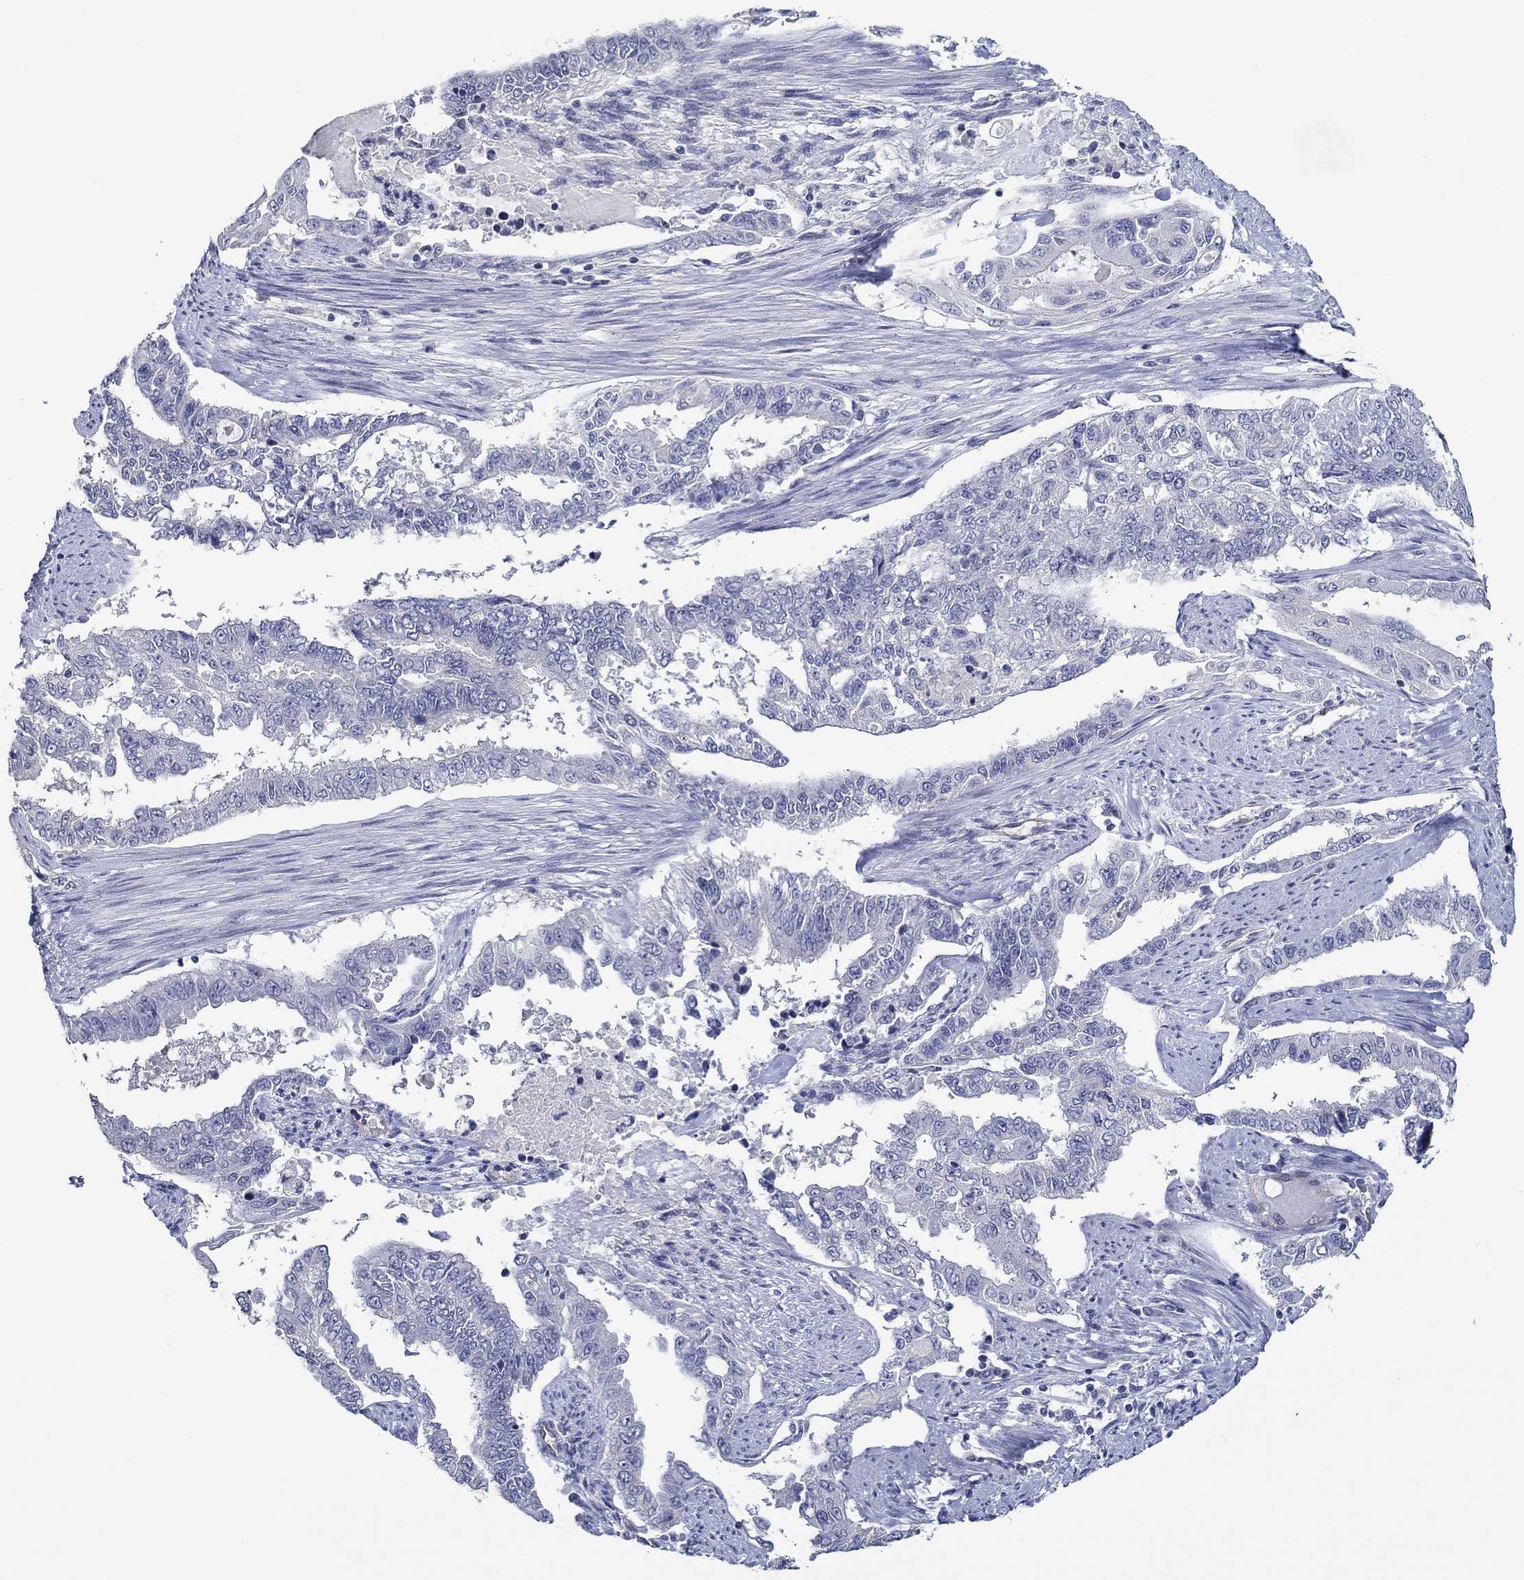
{"staining": {"intensity": "negative", "quantity": "none", "location": "none"}, "tissue": "endometrial cancer", "cell_type": "Tumor cells", "image_type": "cancer", "snomed": [{"axis": "morphology", "description": "Adenocarcinoma, NOS"}, {"axis": "topography", "description": "Uterus"}], "caption": "The image demonstrates no significant expression in tumor cells of adenocarcinoma (endometrial). Nuclei are stained in blue.", "gene": "GJA5", "patient": {"sex": "female", "age": 59}}